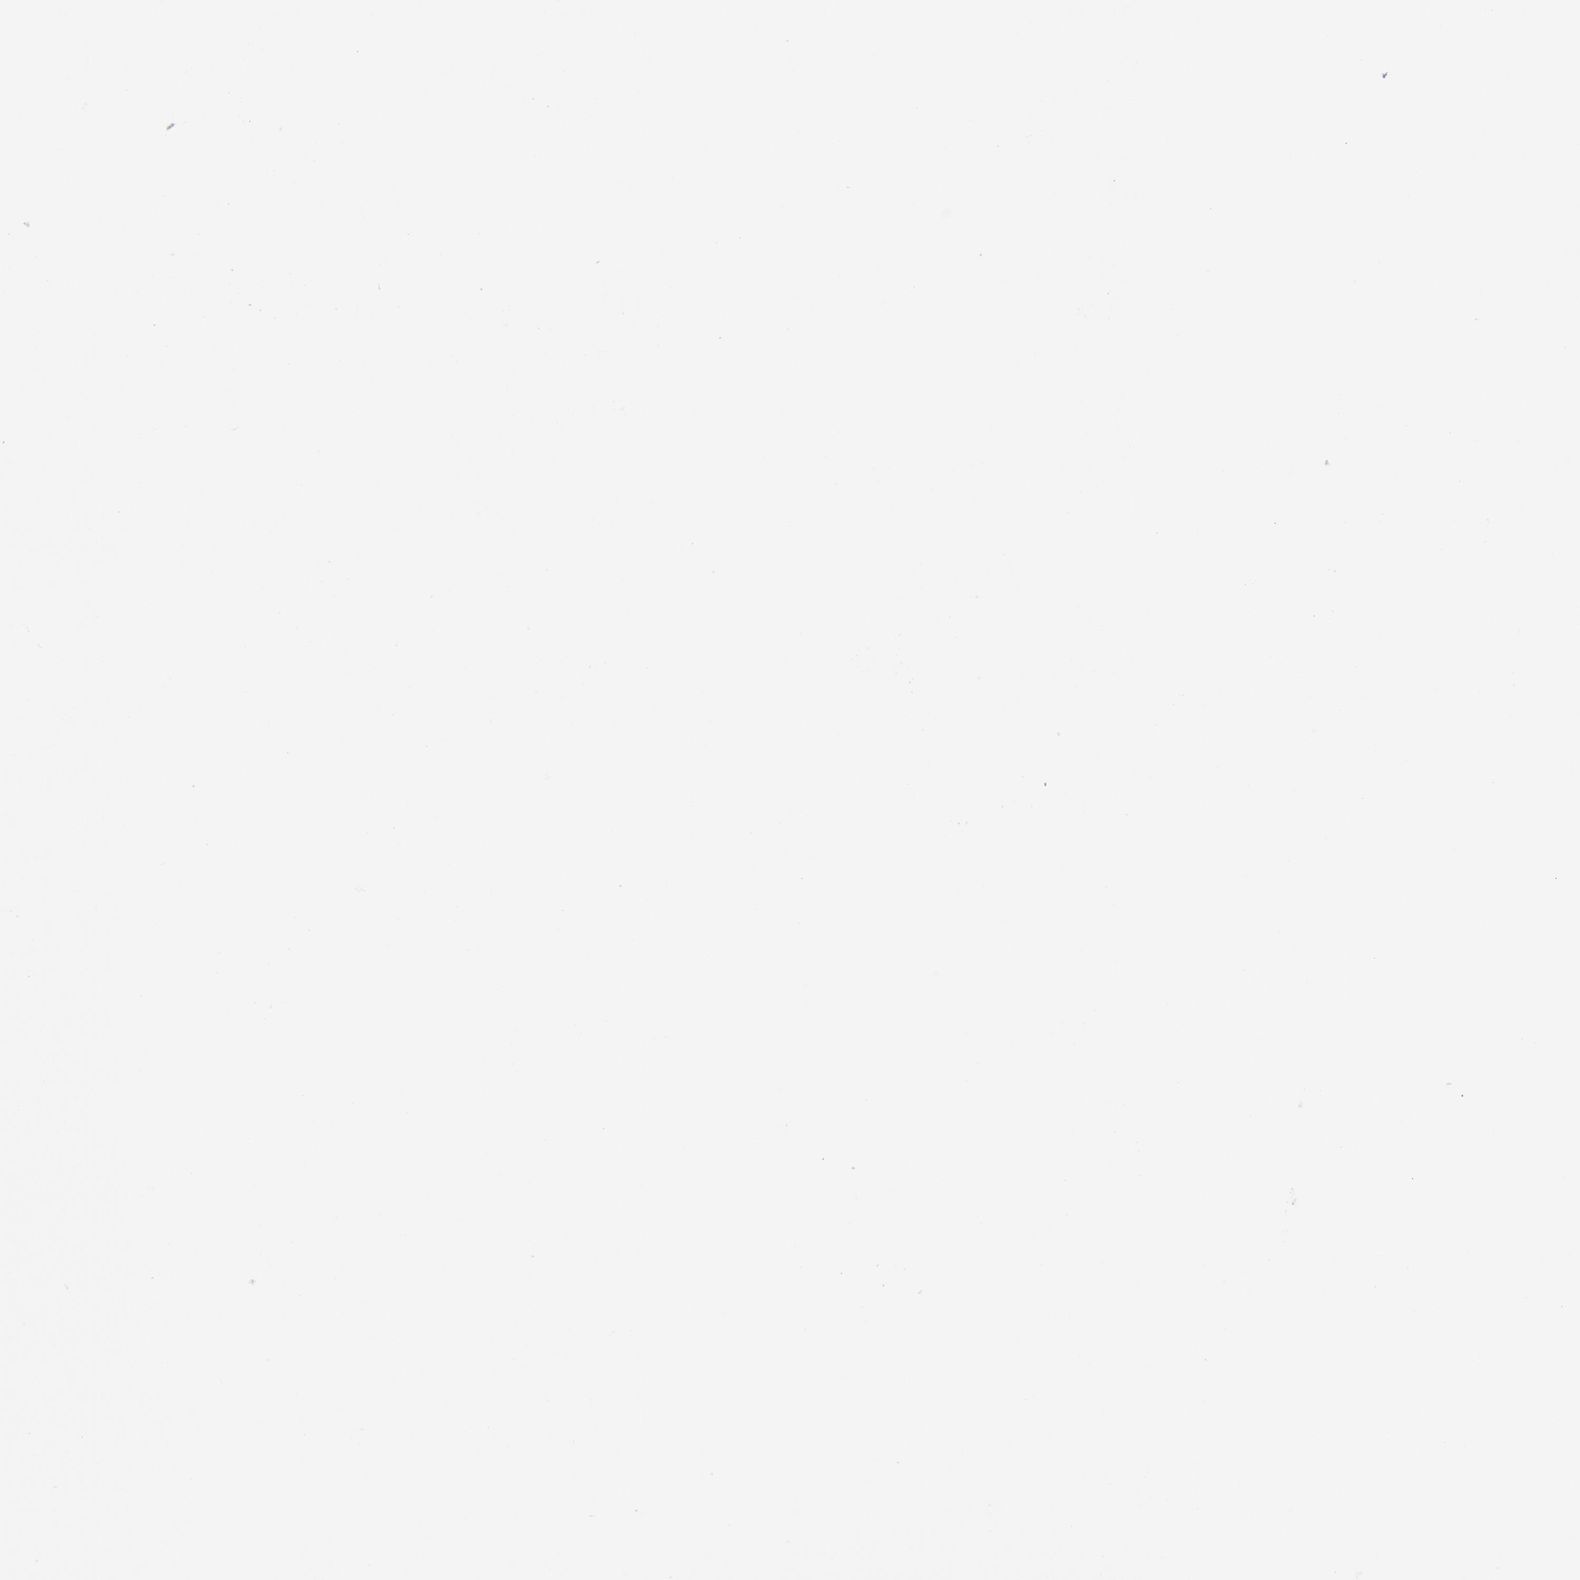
{"staining": {"intensity": "weak", "quantity": ">75%", "location": "cytoplasmic/membranous"}, "tissue": "gallbladder", "cell_type": "Glandular cells", "image_type": "normal", "snomed": [{"axis": "morphology", "description": "Normal tissue, NOS"}, {"axis": "morphology", "description": "Inflammation, NOS"}, {"axis": "topography", "description": "Gallbladder"}], "caption": "The photomicrograph shows a brown stain indicating the presence of a protein in the cytoplasmic/membranous of glandular cells in gallbladder. The staining was performed using DAB (3,3'-diaminobenzidine), with brown indicating positive protein expression. Nuclei are stained blue with hematoxylin.", "gene": "CIDEB", "patient": {"sex": "male", "age": 66}}